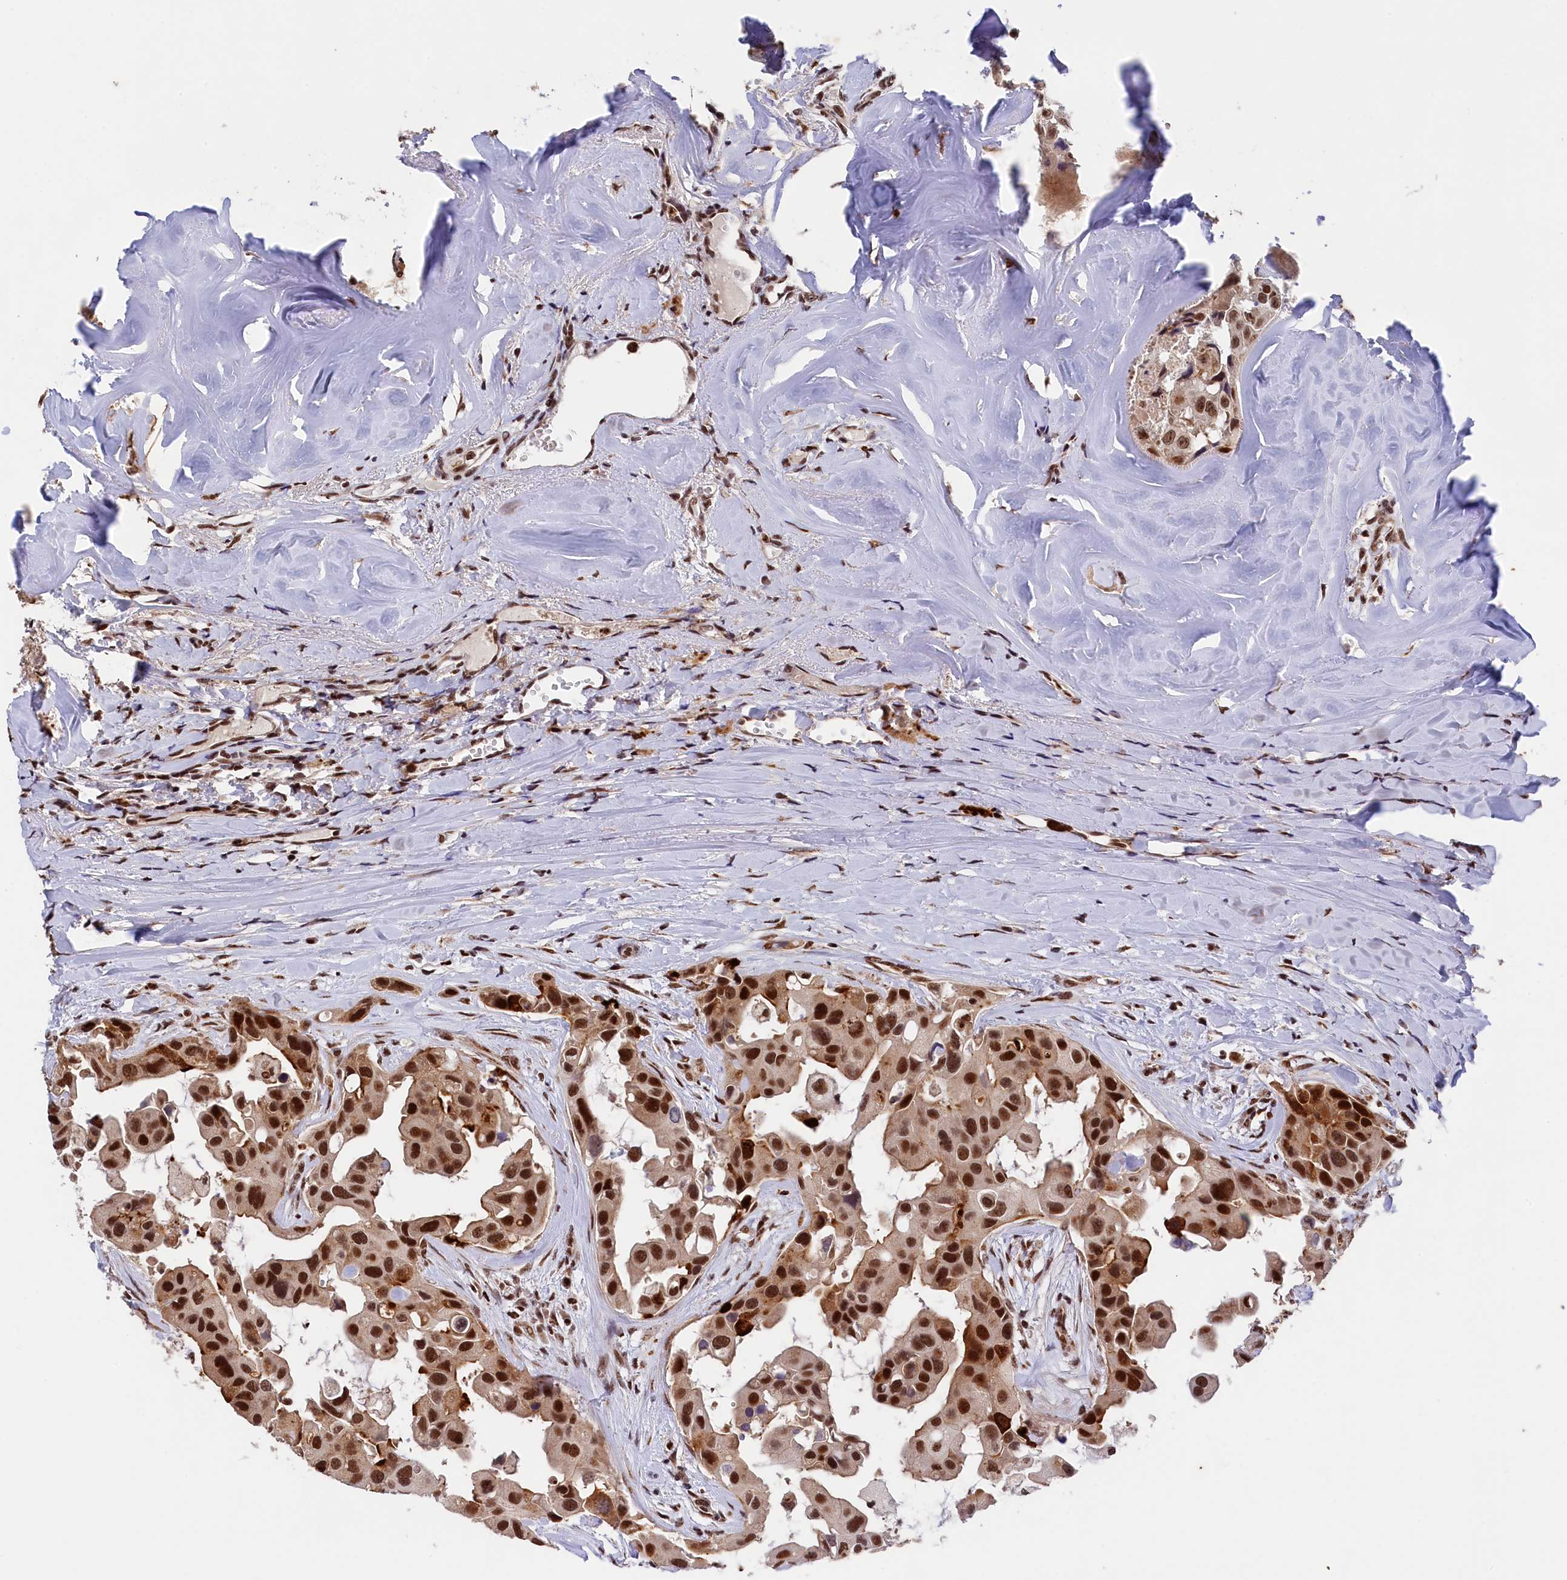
{"staining": {"intensity": "strong", "quantity": ">75%", "location": "cytoplasmic/membranous,nuclear"}, "tissue": "head and neck cancer", "cell_type": "Tumor cells", "image_type": "cancer", "snomed": [{"axis": "morphology", "description": "Adenocarcinoma, NOS"}, {"axis": "morphology", "description": "Adenocarcinoma, metastatic, NOS"}, {"axis": "topography", "description": "Head-Neck"}], "caption": "Immunohistochemistry (IHC) photomicrograph of head and neck metastatic adenocarcinoma stained for a protein (brown), which displays high levels of strong cytoplasmic/membranous and nuclear positivity in about >75% of tumor cells.", "gene": "ADIG", "patient": {"sex": "male", "age": 75}}